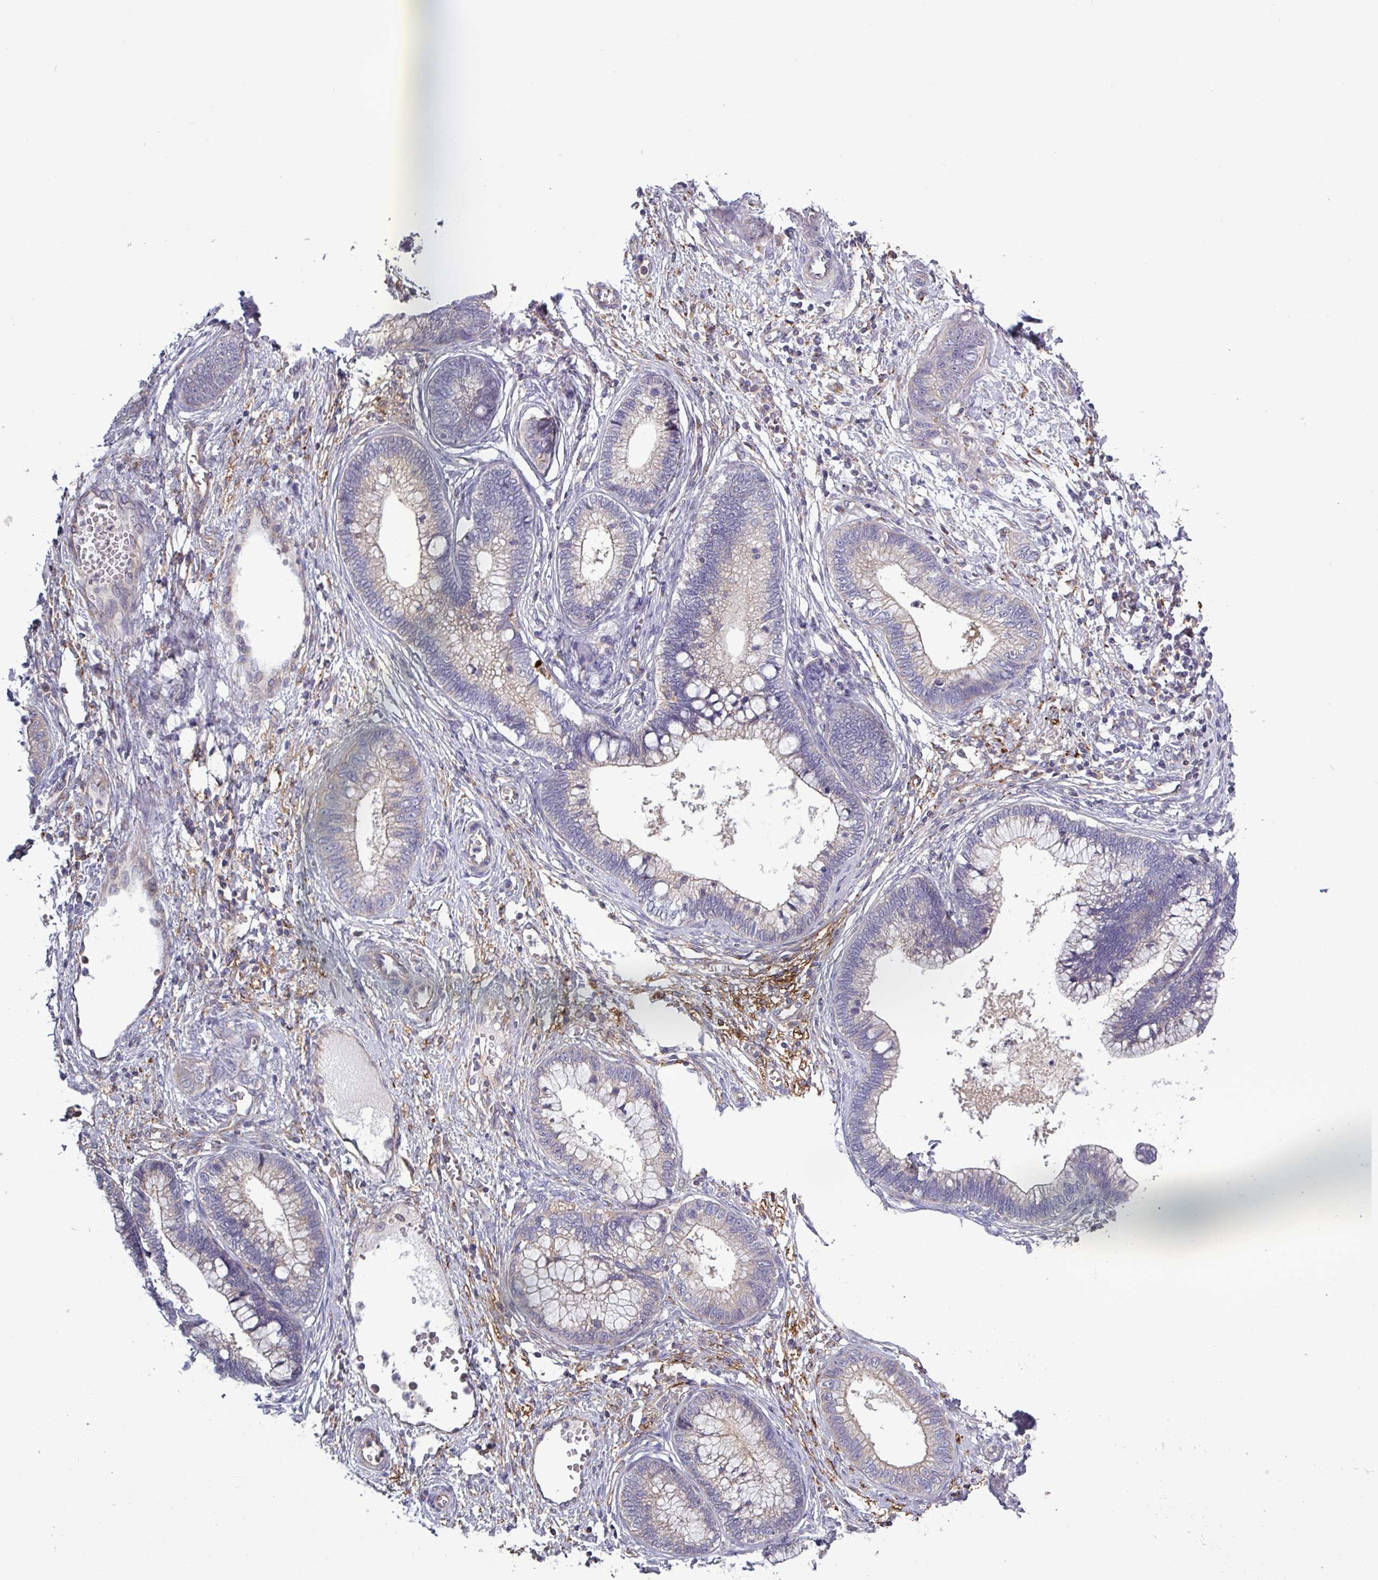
{"staining": {"intensity": "negative", "quantity": "none", "location": "none"}, "tissue": "cervical cancer", "cell_type": "Tumor cells", "image_type": "cancer", "snomed": [{"axis": "morphology", "description": "Adenocarcinoma, NOS"}, {"axis": "topography", "description": "Cervix"}], "caption": "Human adenocarcinoma (cervical) stained for a protein using immunohistochemistry (IHC) demonstrates no expression in tumor cells.", "gene": "PLIN2", "patient": {"sex": "female", "age": 44}}